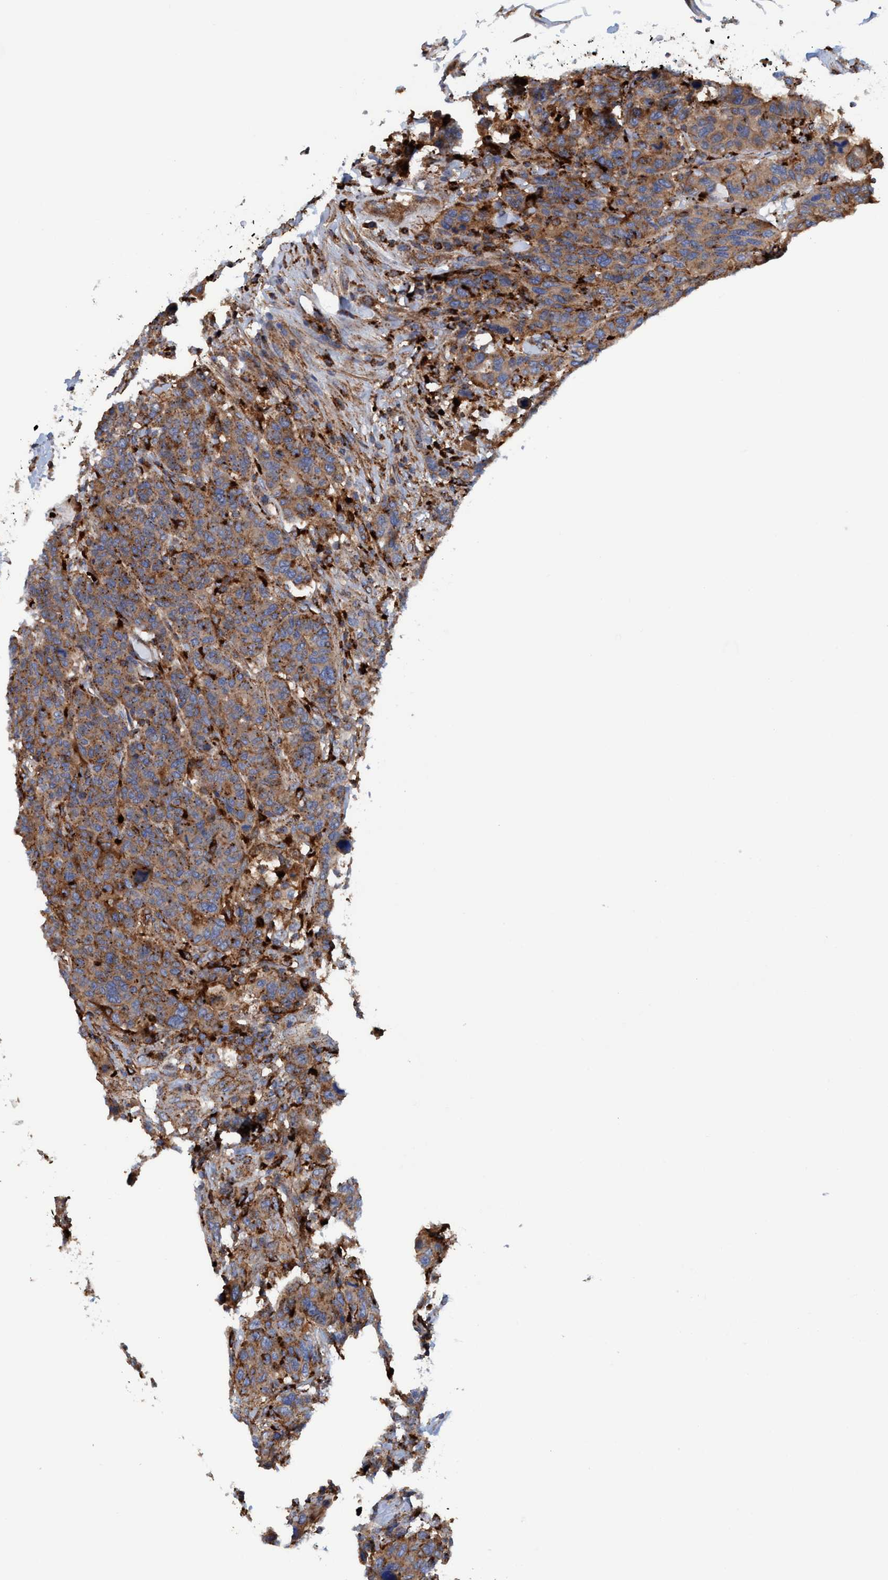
{"staining": {"intensity": "moderate", "quantity": ">75%", "location": "cytoplasmic/membranous"}, "tissue": "breast cancer", "cell_type": "Tumor cells", "image_type": "cancer", "snomed": [{"axis": "morphology", "description": "Duct carcinoma"}, {"axis": "topography", "description": "Breast"}], "caption": "The micrograph displays a brown stain indicating the presence of a protein in the cytoplasmic/membranous of tumor cells in breast cancer.", "gene": "TRIM65", "patient": {"sex": "female", "age": 37}}